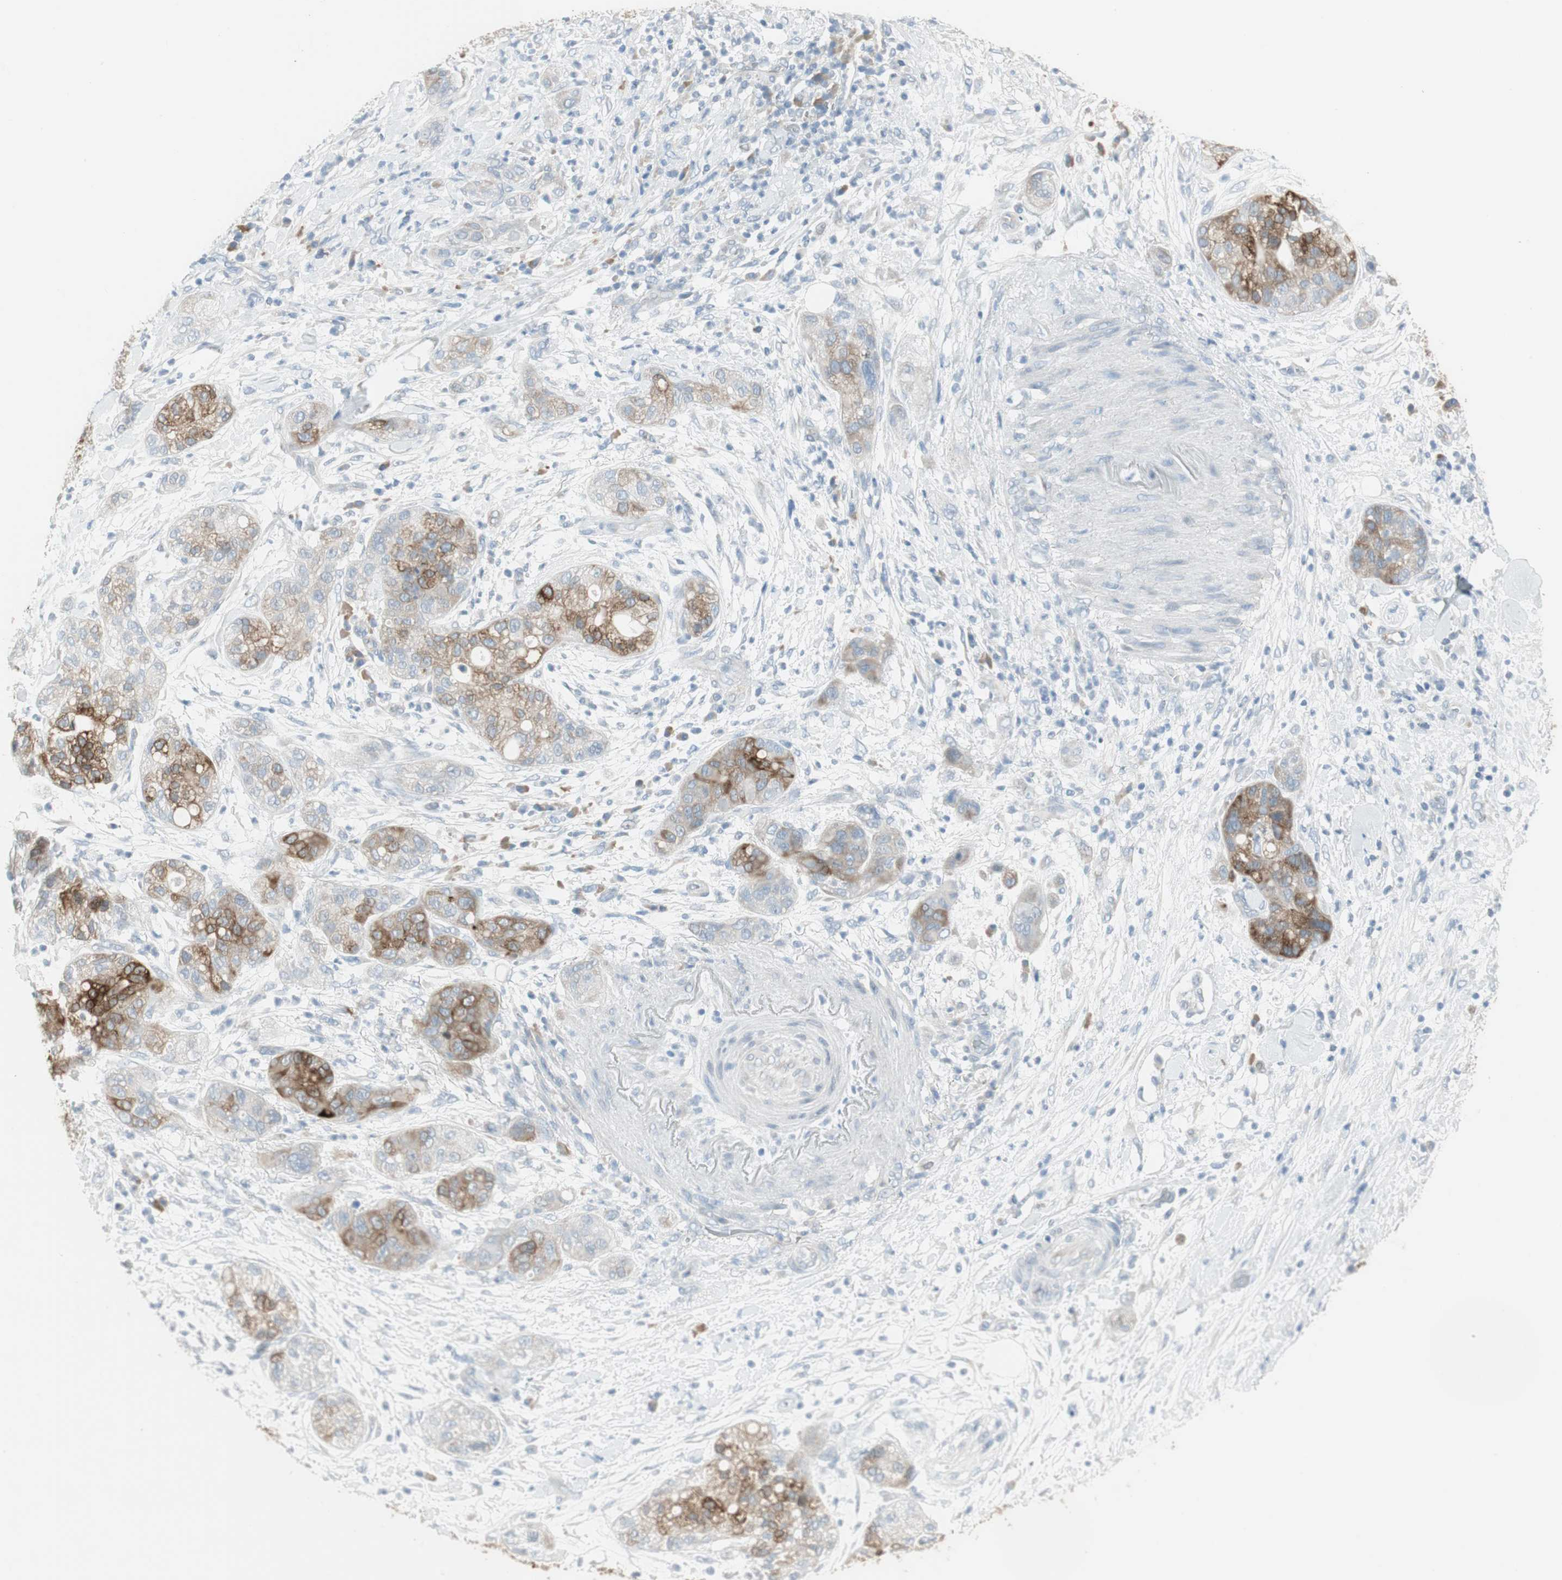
{"staining": {"intensity": "moderate", "quantity": "25%-75%", "location": "cytoplasmic/membranous"}, "tissue": "pancreatic cancer", "cell_type": "Tumor cells", "image_type": "cancer", "snomed": [{"axis": "morphology", "description": "Adenocarcinoma, NOS"}, {"axis": "topography", "description": "Pancreas"}], "caption": "Pancreatic cancer stained with DAB (3,3'-diaminobenzidine) IHC demonstrates medium levels of moderate cytoplasmic/membranous expression in approximately 25%-75% of tumor cells. (DAB (3,3'-diaminobenzidine) IHC with brightfield microscopy, high magnification).", "gene": "AGR2", "patient": {"sex": "female", "age": 78}}